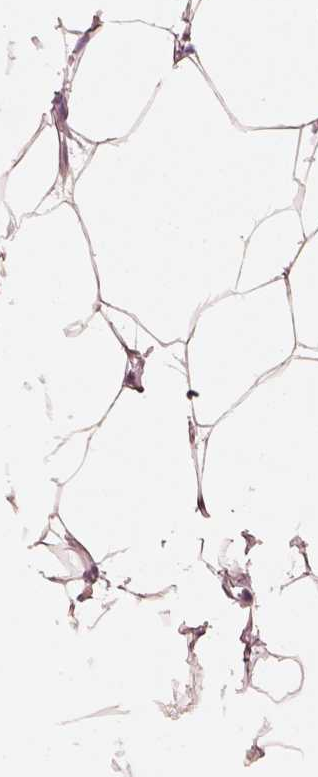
{"staining": {"intensity": "negative", "quantity": "none", "location": "none"}, "tissue": "breast", "cell_type": "Adipocytes", "image_type": "normal", "snomed": [{"axis": "morphology", "description": "Normal tissue, NOS"}, {"axis": "topography", "description": "Breast"}], "caption": "Immunohistochemical staining of normal human breast demonstrates no significant staining in adipocytes. Brightfield microscopy of immunohistochemistry stained with DAB (brown) and hematoxylin (blue), captured at high magnification.", "gene": "R3HDML", "patient": {"sex": "female", "age": 32}}